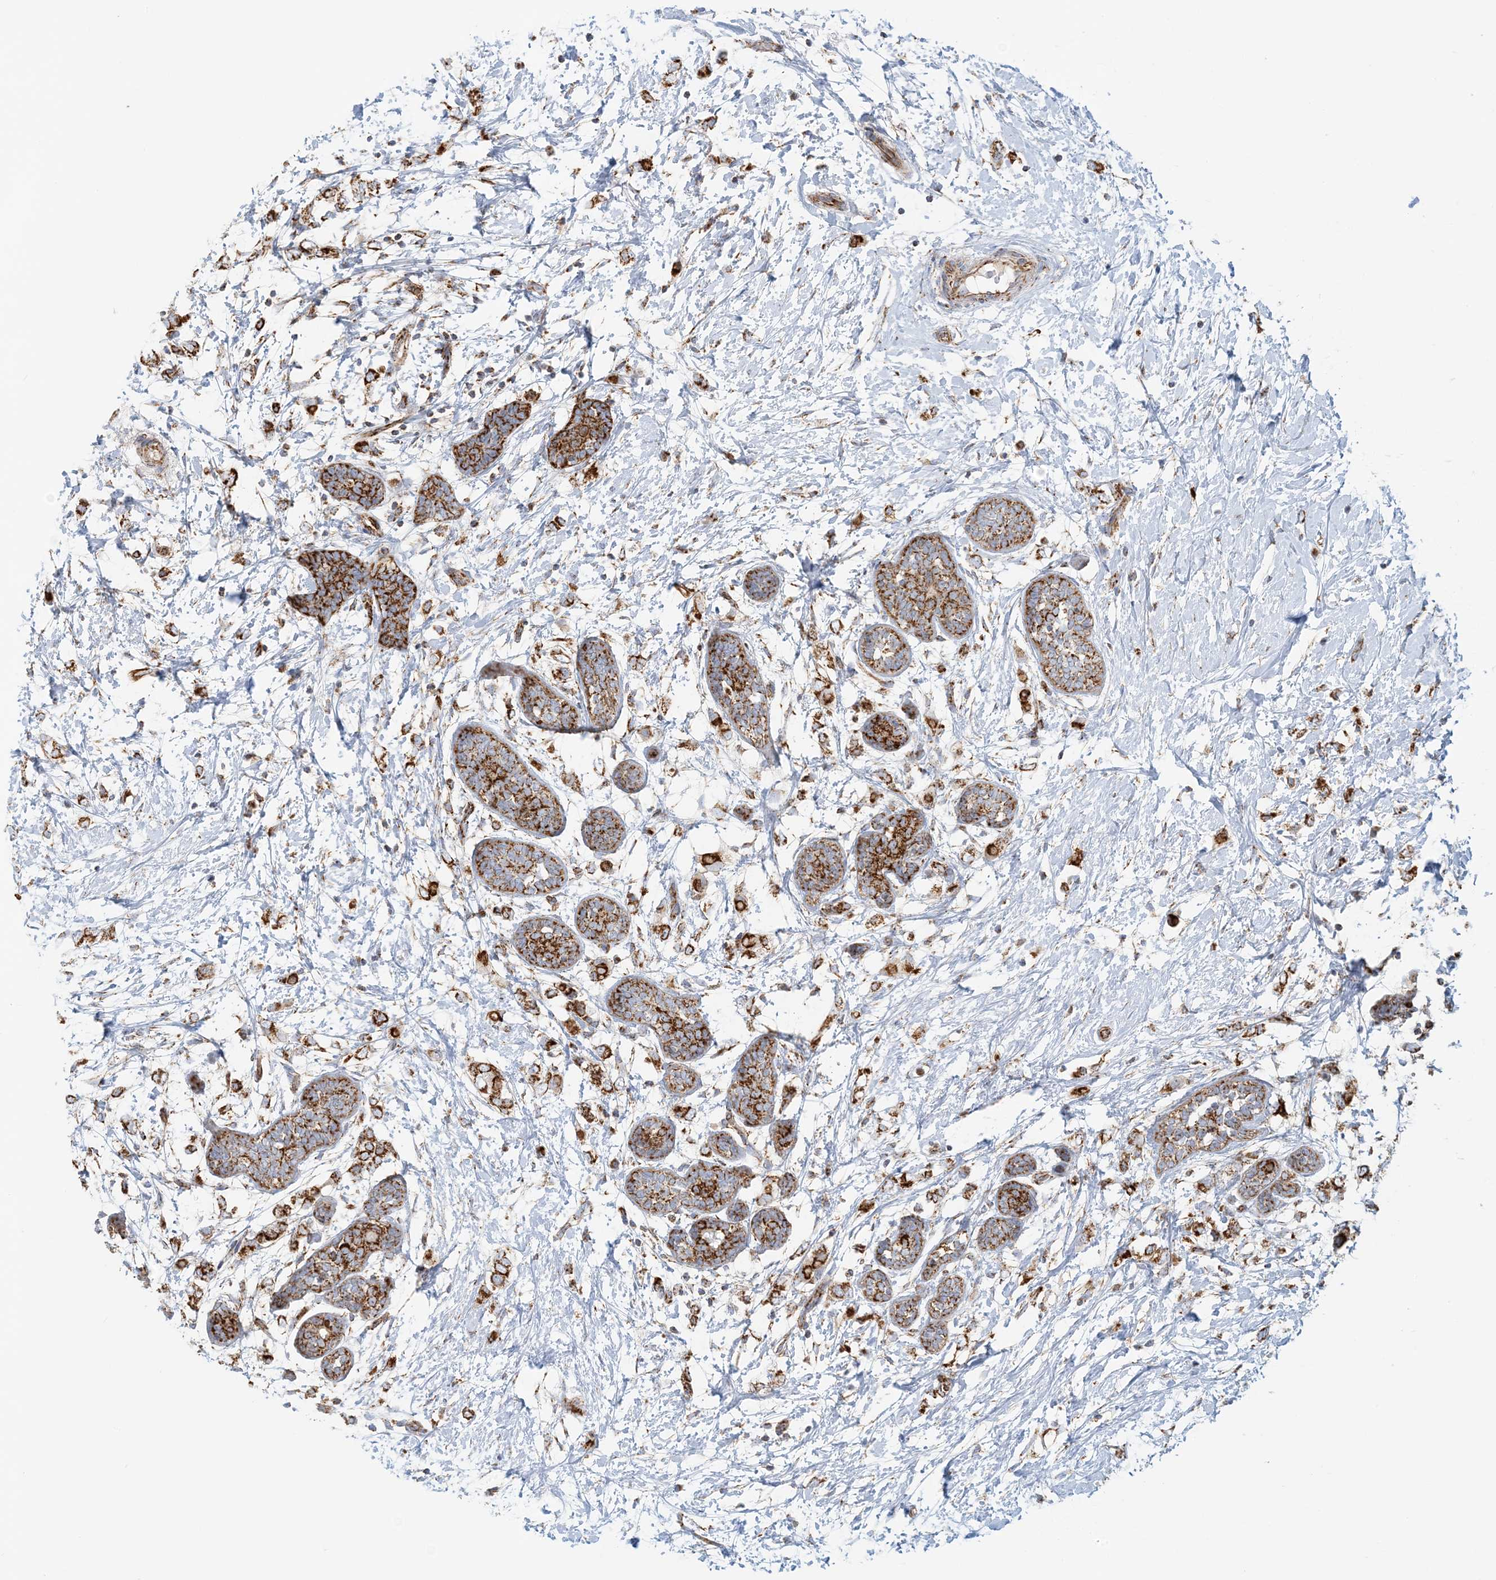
{"staining": {"intensity": "strong", "quantity": ">75%", "location": "cytoplasmic/membranous"}, "tissue": "breast cancer", "cell_type": "Tumor cells", "image_type": "cancer", "snomed": [{"axis": "morphology", "description": "Normal tissue, NOS"}, {"axis": "morphology", "description": "Lobular carcinoma"}, {"axis": "topography", "description": "Breast"}], "caption": "Breast cancer (lobular carcinoma) was stained to show a protein in brown. There is high levels of strong cytoplasmic/membranous staining in approximately >75% of tumor cells.", "gene": "COA3", "patient": {"sex": "female", "age": 47}}